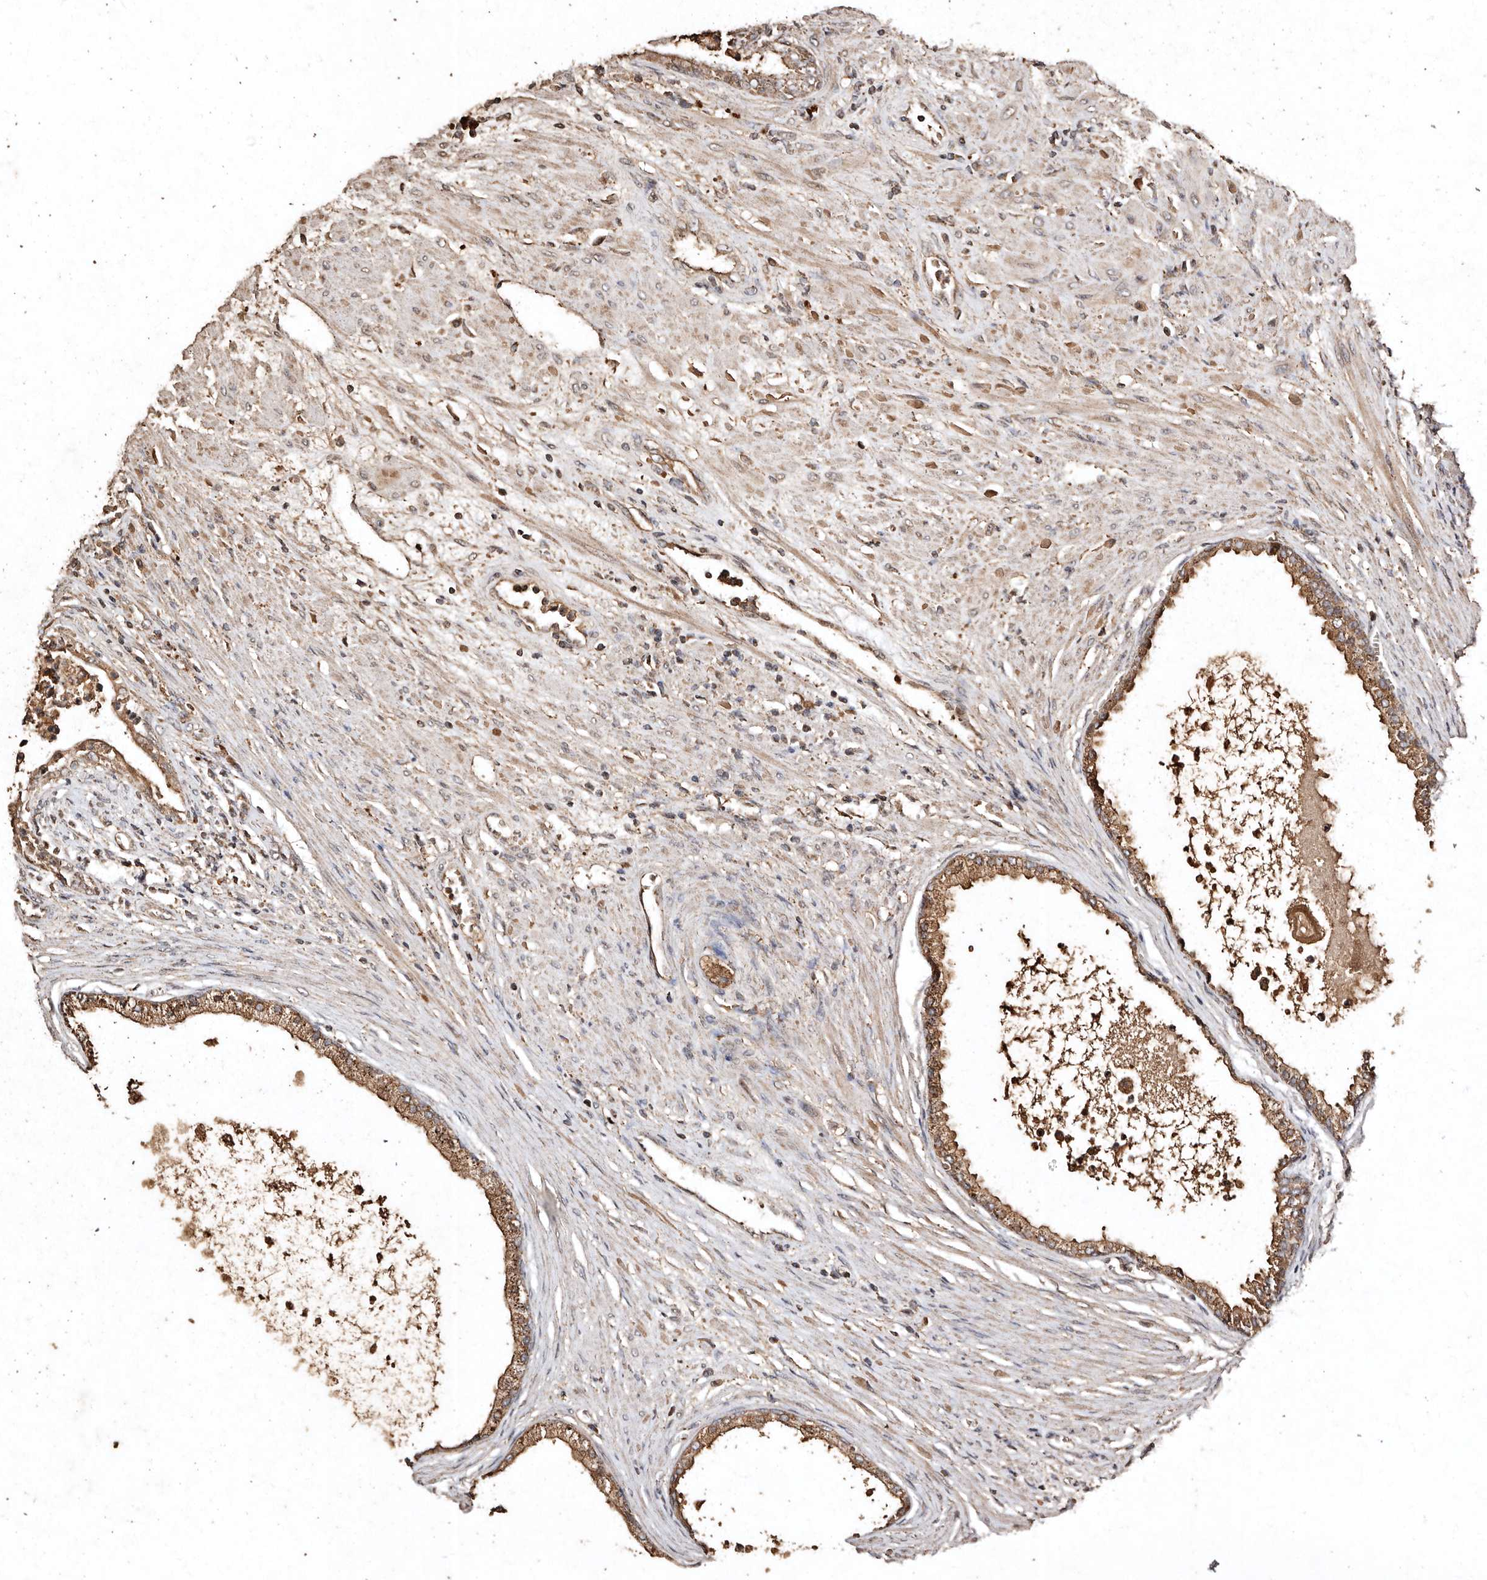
{"staining": {"intensity": "moderate", "quantity": ">75%", "location": "cytoplasmic/membranous"}, "tissue": "prostate cancer", "cell_type": "Tumor cells", "image_type": "cancer", "snomed": [{"axis": "morphology", "description": "Normal tissue, NOS"}, {"axis": "morphology", "description": "Adenocarcinoma, Low grade"}, {"axis": "topography", "description": "Prostate"}, {"axis": "topography", "description": "Peripheral nerve tissue"}], "caption": "Prostate cancer (adenocarcinoma (low-grade)) tissue reveals moderate cytoplasmic/membranous expression in about >75% of tumor cells, visualized by immunohistochemistry.", "gene": "FARS2", "patient": {"sex": "male", "age": 71}}